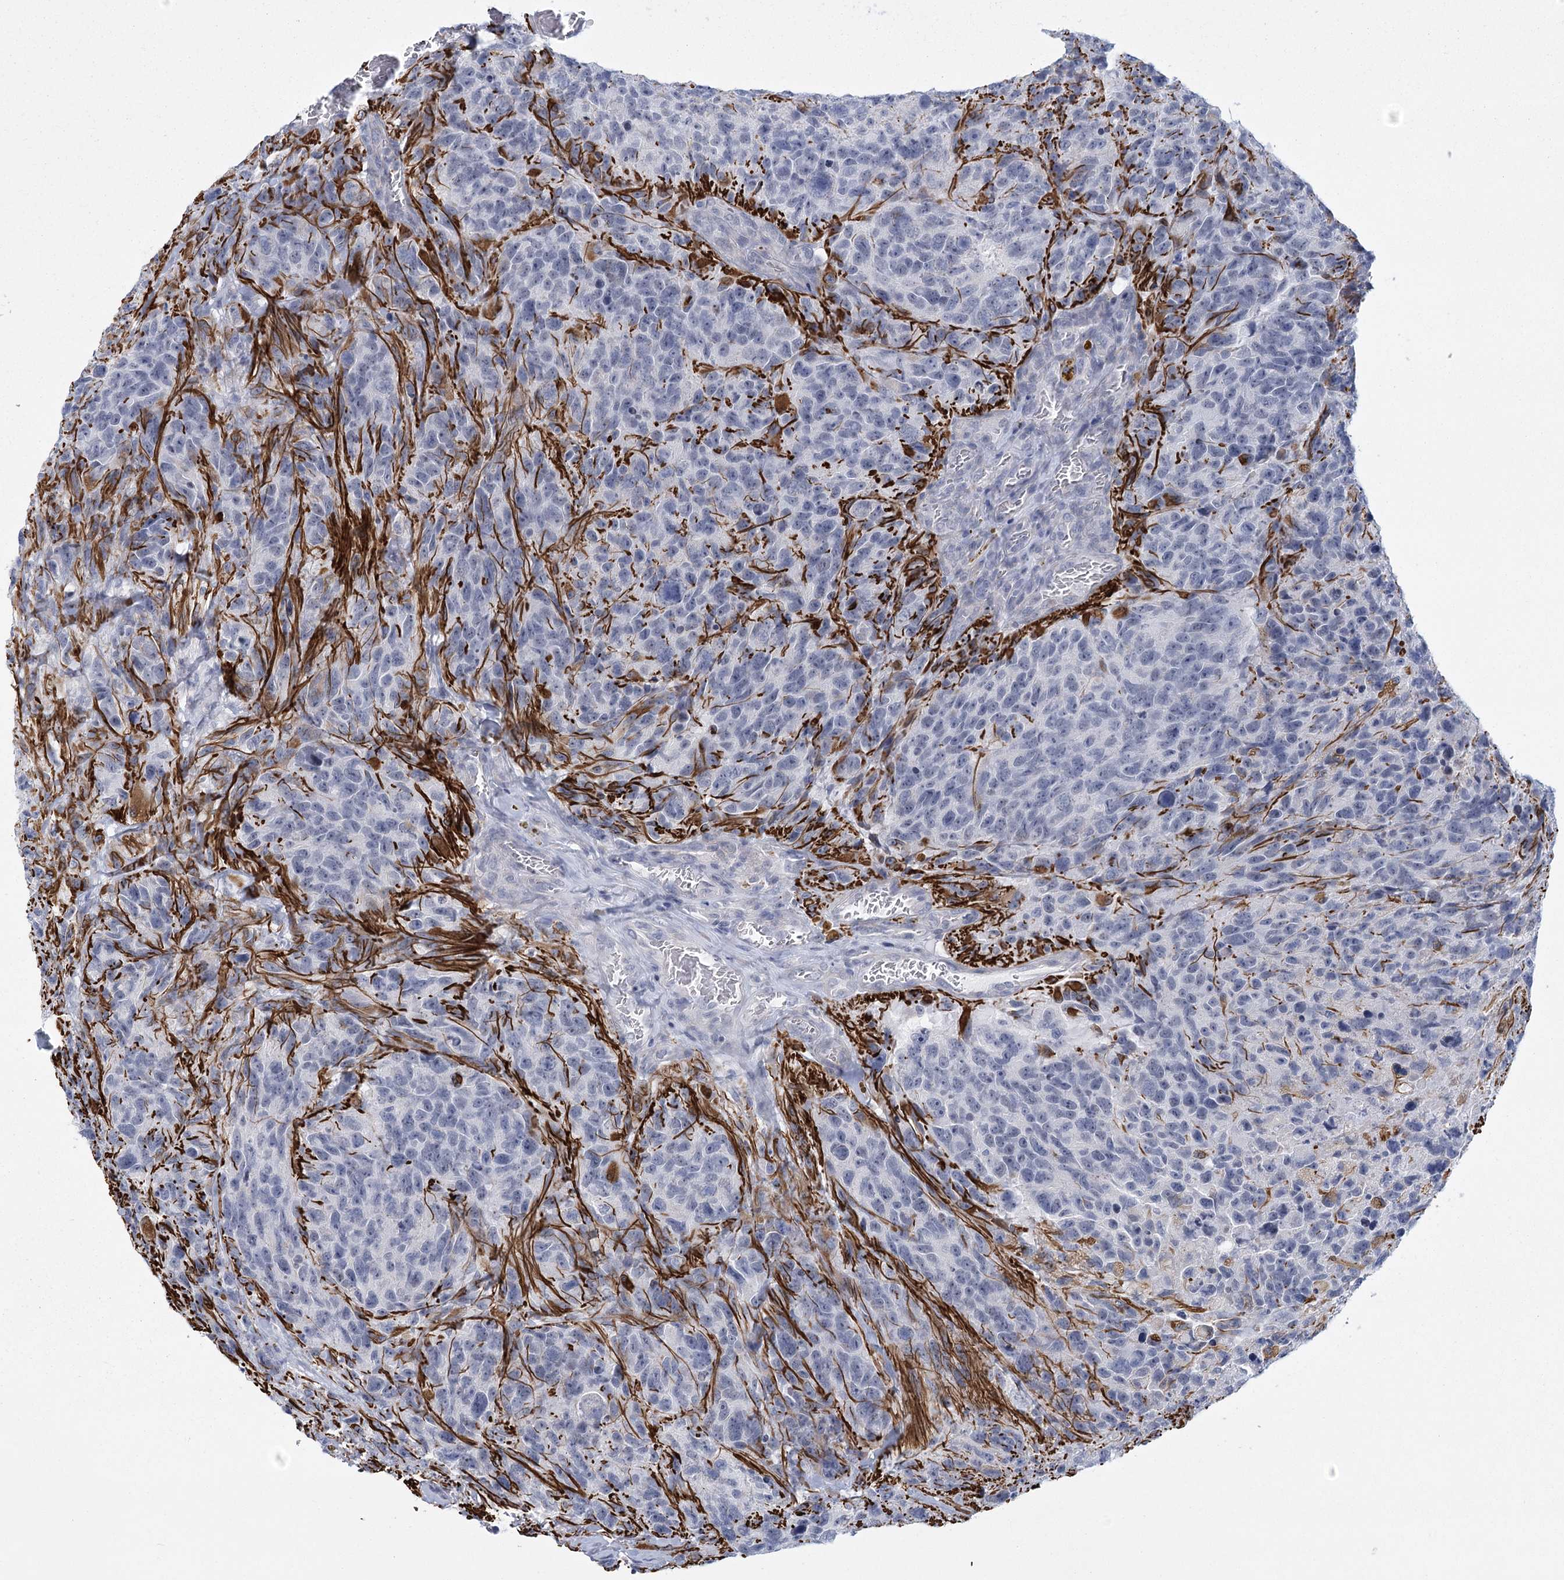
{"staining": {"intensity": "negative", "quantity": "none", "location": "none"}, "tissue": "glioma", "cell_type": "Tumor cells", "image_type": "cancer", "snomed": [{"axis": "morphology", "description": "Glioma, malignant, High grade"}, {"axis": "topography", "description": "Brain"}], "caption": "Micrograph shows no significant protein positivity in tumor cells of glioma.", "gene": "FAM76B", "patient": {"sex": "male", "age": 69}}